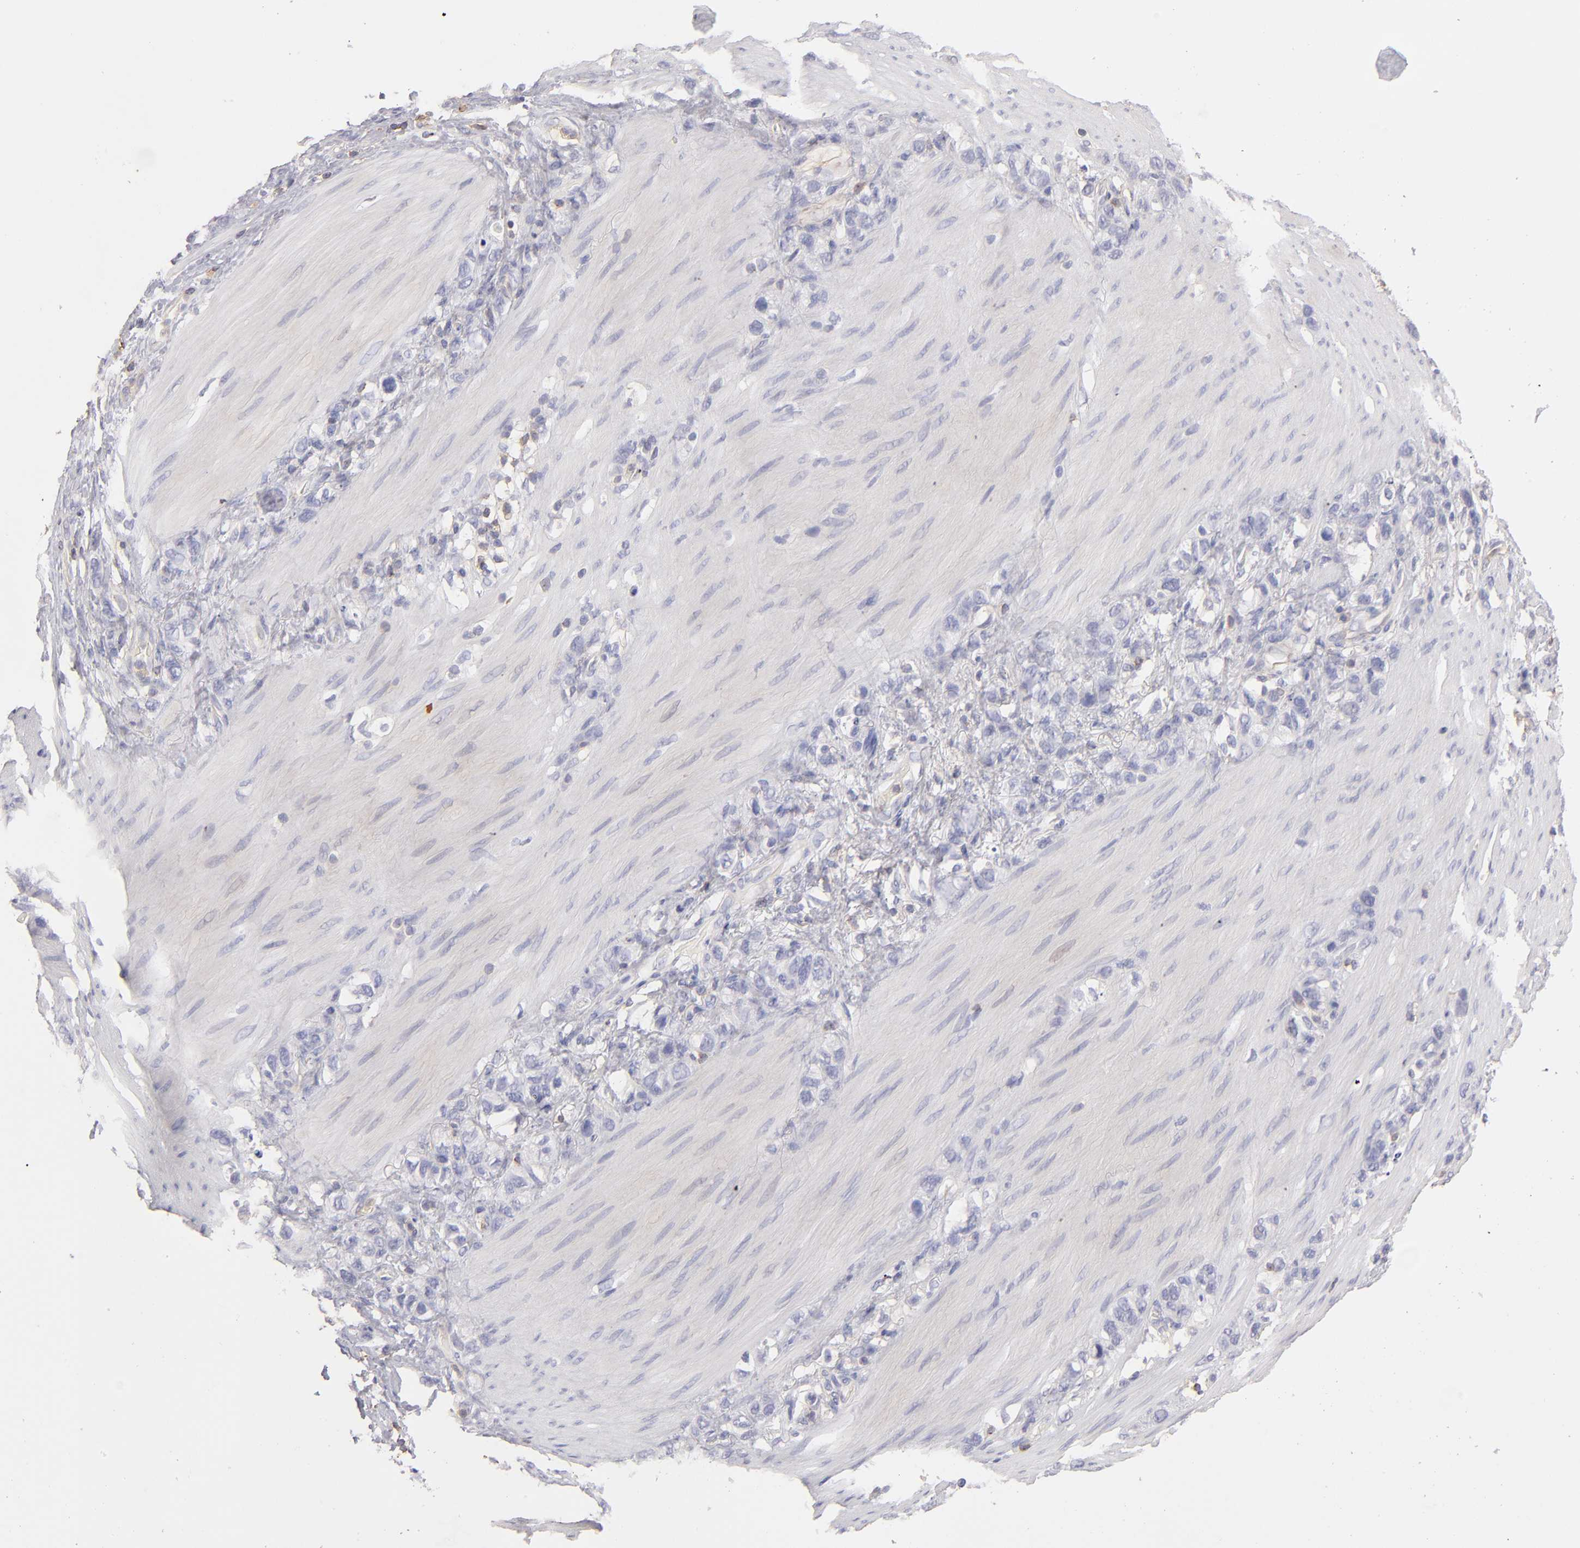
{"staining": {"intensity": "negative", "quantity": "none", "location": "none"}, "tissue": "stomach cancer", "cell_type": "Tumor cells", "image_type": "cancer", "snomed": [{"axis": "morphology", "description": "Normal tissue, NOS"}, {"axis": "morphology", "description": "Adenocarcinoma, NOS"}, {"axis": "morphology", "description": "Adenocarcinoma, High grade"}, {"axis": "topography", "description": "Stomach, upper"}, {"axis": "topography", "description": "Stomach"}], "caption": "An immunohistochemistry micrograph of stomach cancer is shown. There is no staining in tumor cells of stomach cancer.", "gene": "ABCB1", "patient": {"sex": "female", "age": 65}}